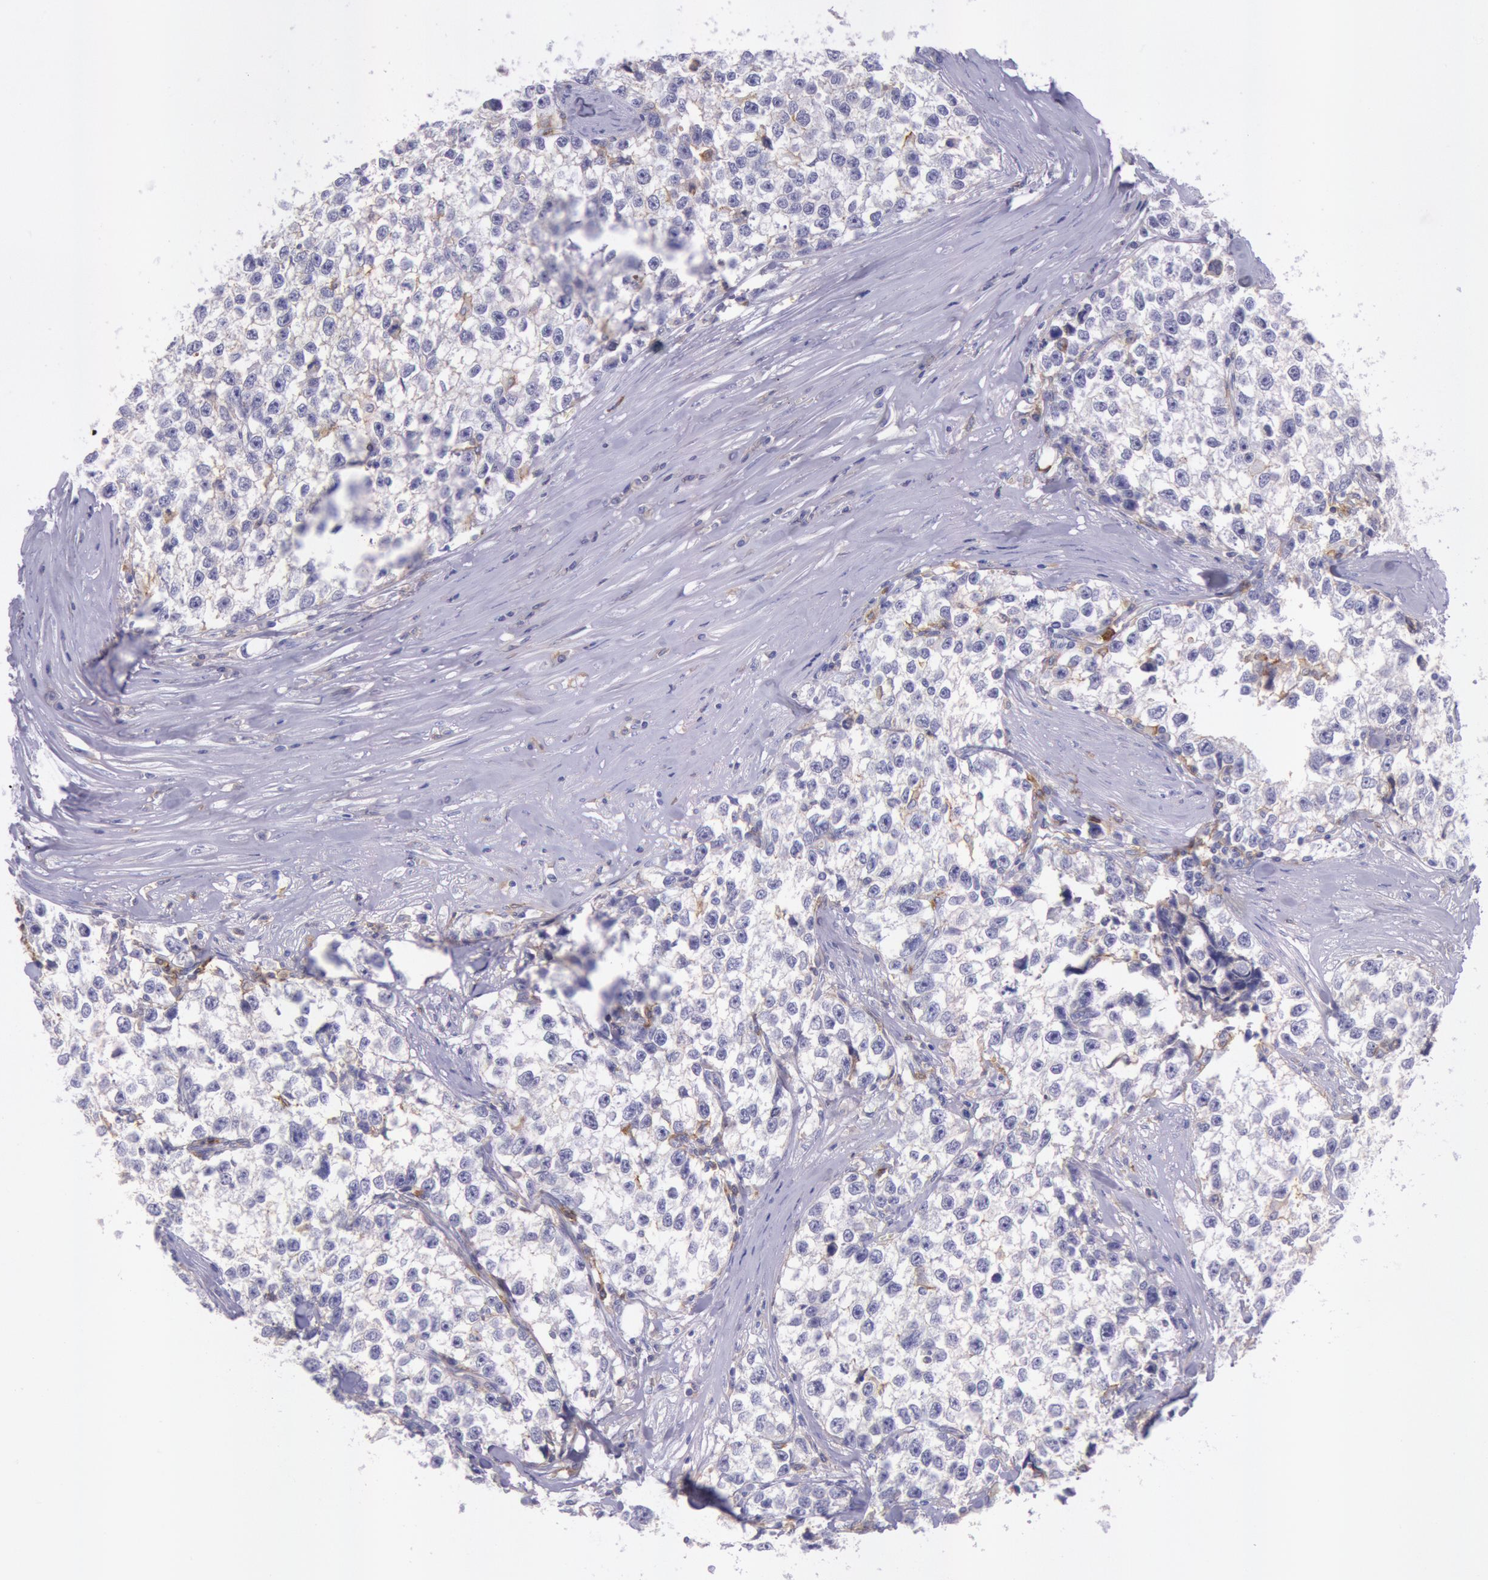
{"staining": {"intensity": "negative", "quantity": "none", "location": "none"}, "tissue": "testis cancer", "cell_type": "Tumor cells", "image_type": "cancer", "snomed": [{"axis": "morphology", "description": "Seminoma, NOS"}, {"axis": "morphology", "description": "Carcinoma, Embryonal, NOS"}, {"axis": "topography", "description": "Testis"}], "caption": "DAB immunohistochemical staining of human testis cancer displays no significant expression in tumor cells. Brightfield microscopy of immunohistochemistry (IHC) stained with DAB (3,3'-diaminobenzidine) (brown) and hematoxylin (blue), captured at high magnification.", "gene": "LYN", "patient": {"sex": "male", "age": 30}}